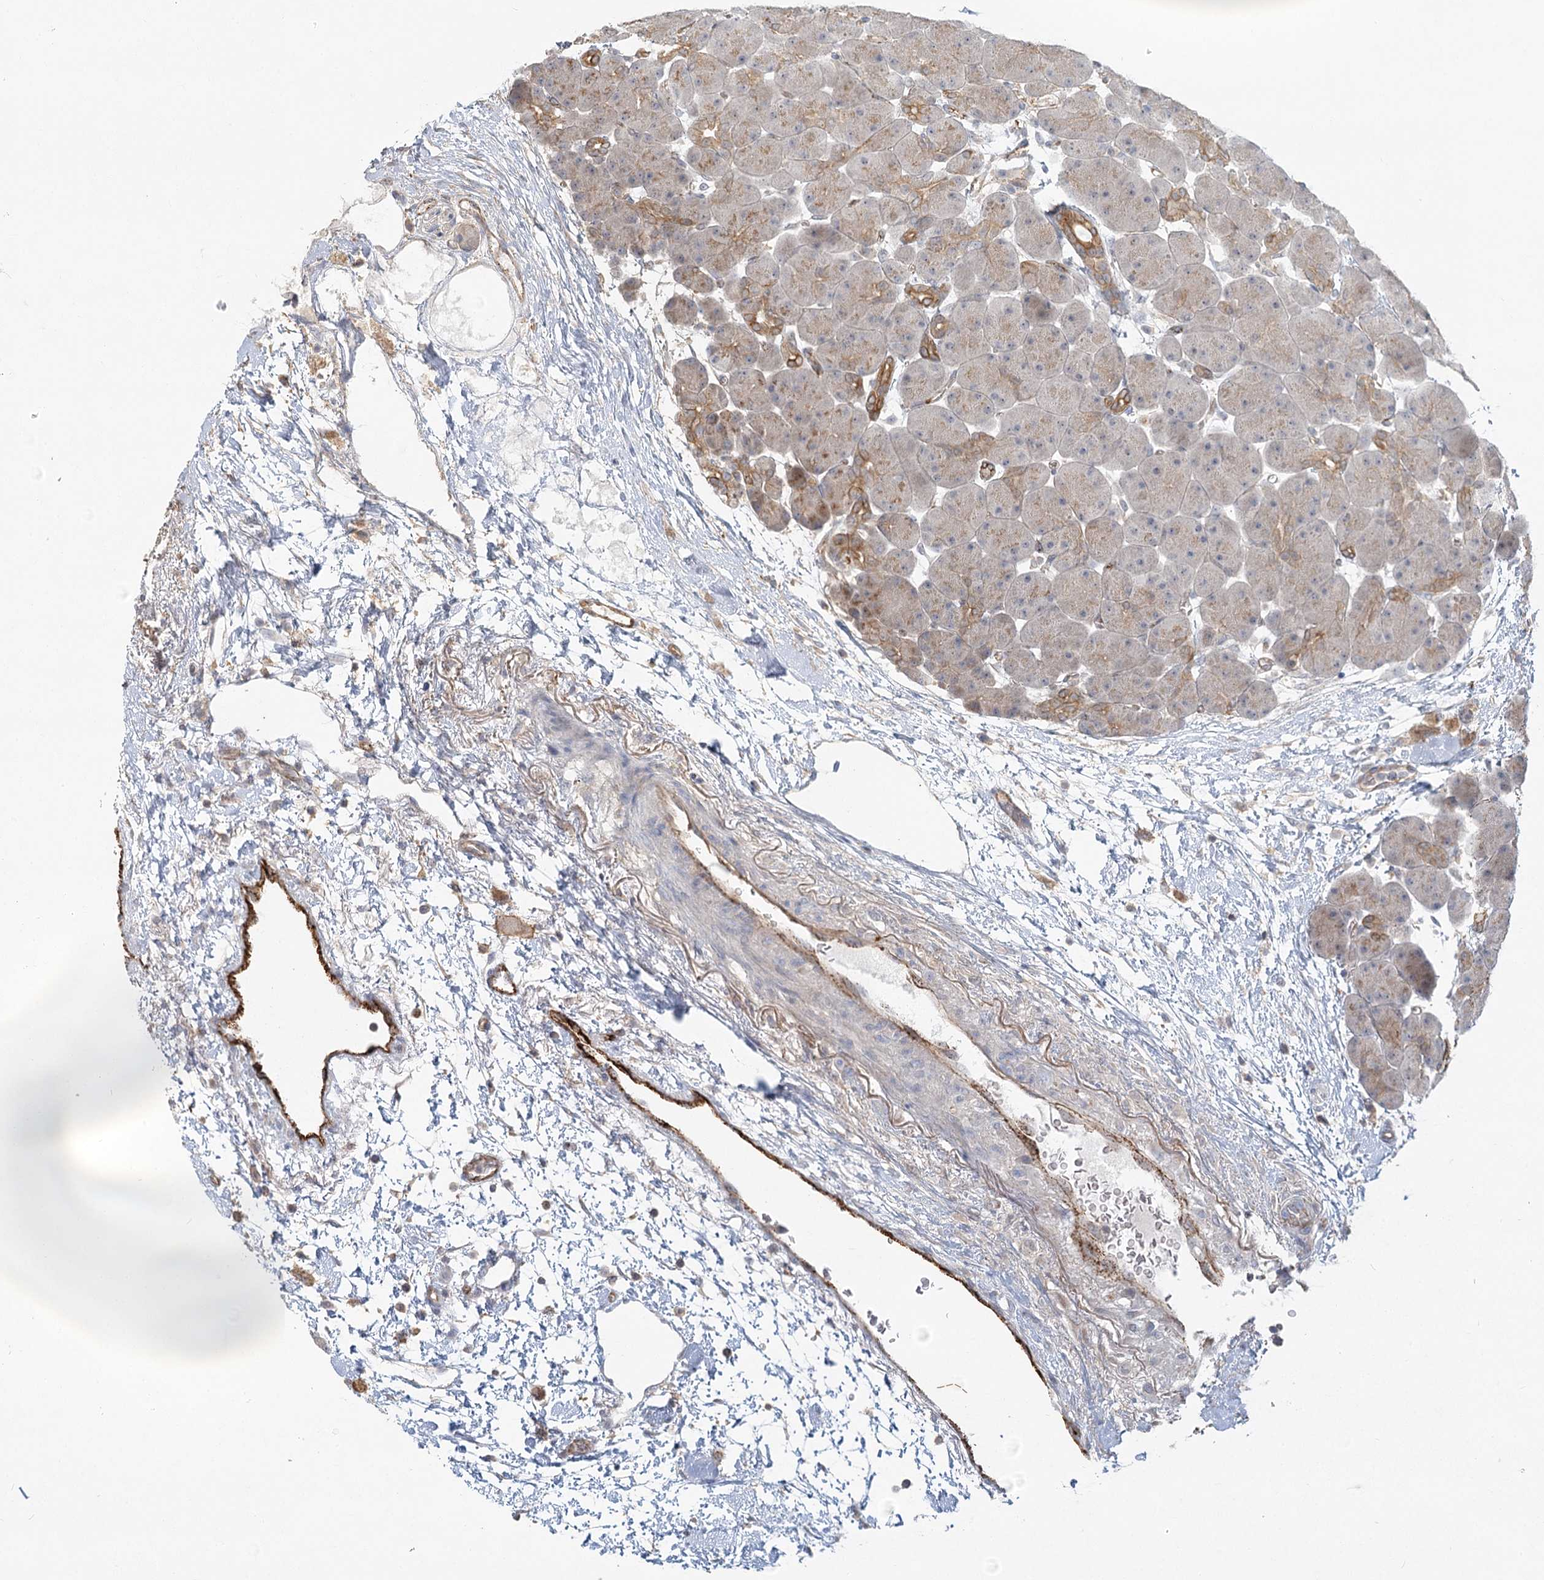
{"staining": {"intensity": "moderate", "quantity": "25%-75%", "location": "cytoplasmic/membranous"}, "tissue": "pancreas", "cell_type": "Exocrine glandular cells", "image_type": "normal", "snomed": [{"axis": "morphology", "description": "Normal tissue, NOS"}, {"axis": "topography", "description": "Pancreas"}], "caption": "The immunohistochemical stain highlights moderate cytoplasmic/membranous expression in exocrine glandular cells of benign pancreas.", "gene": "KBTBD4", "patient": {"sex": "male", "age": 66}}